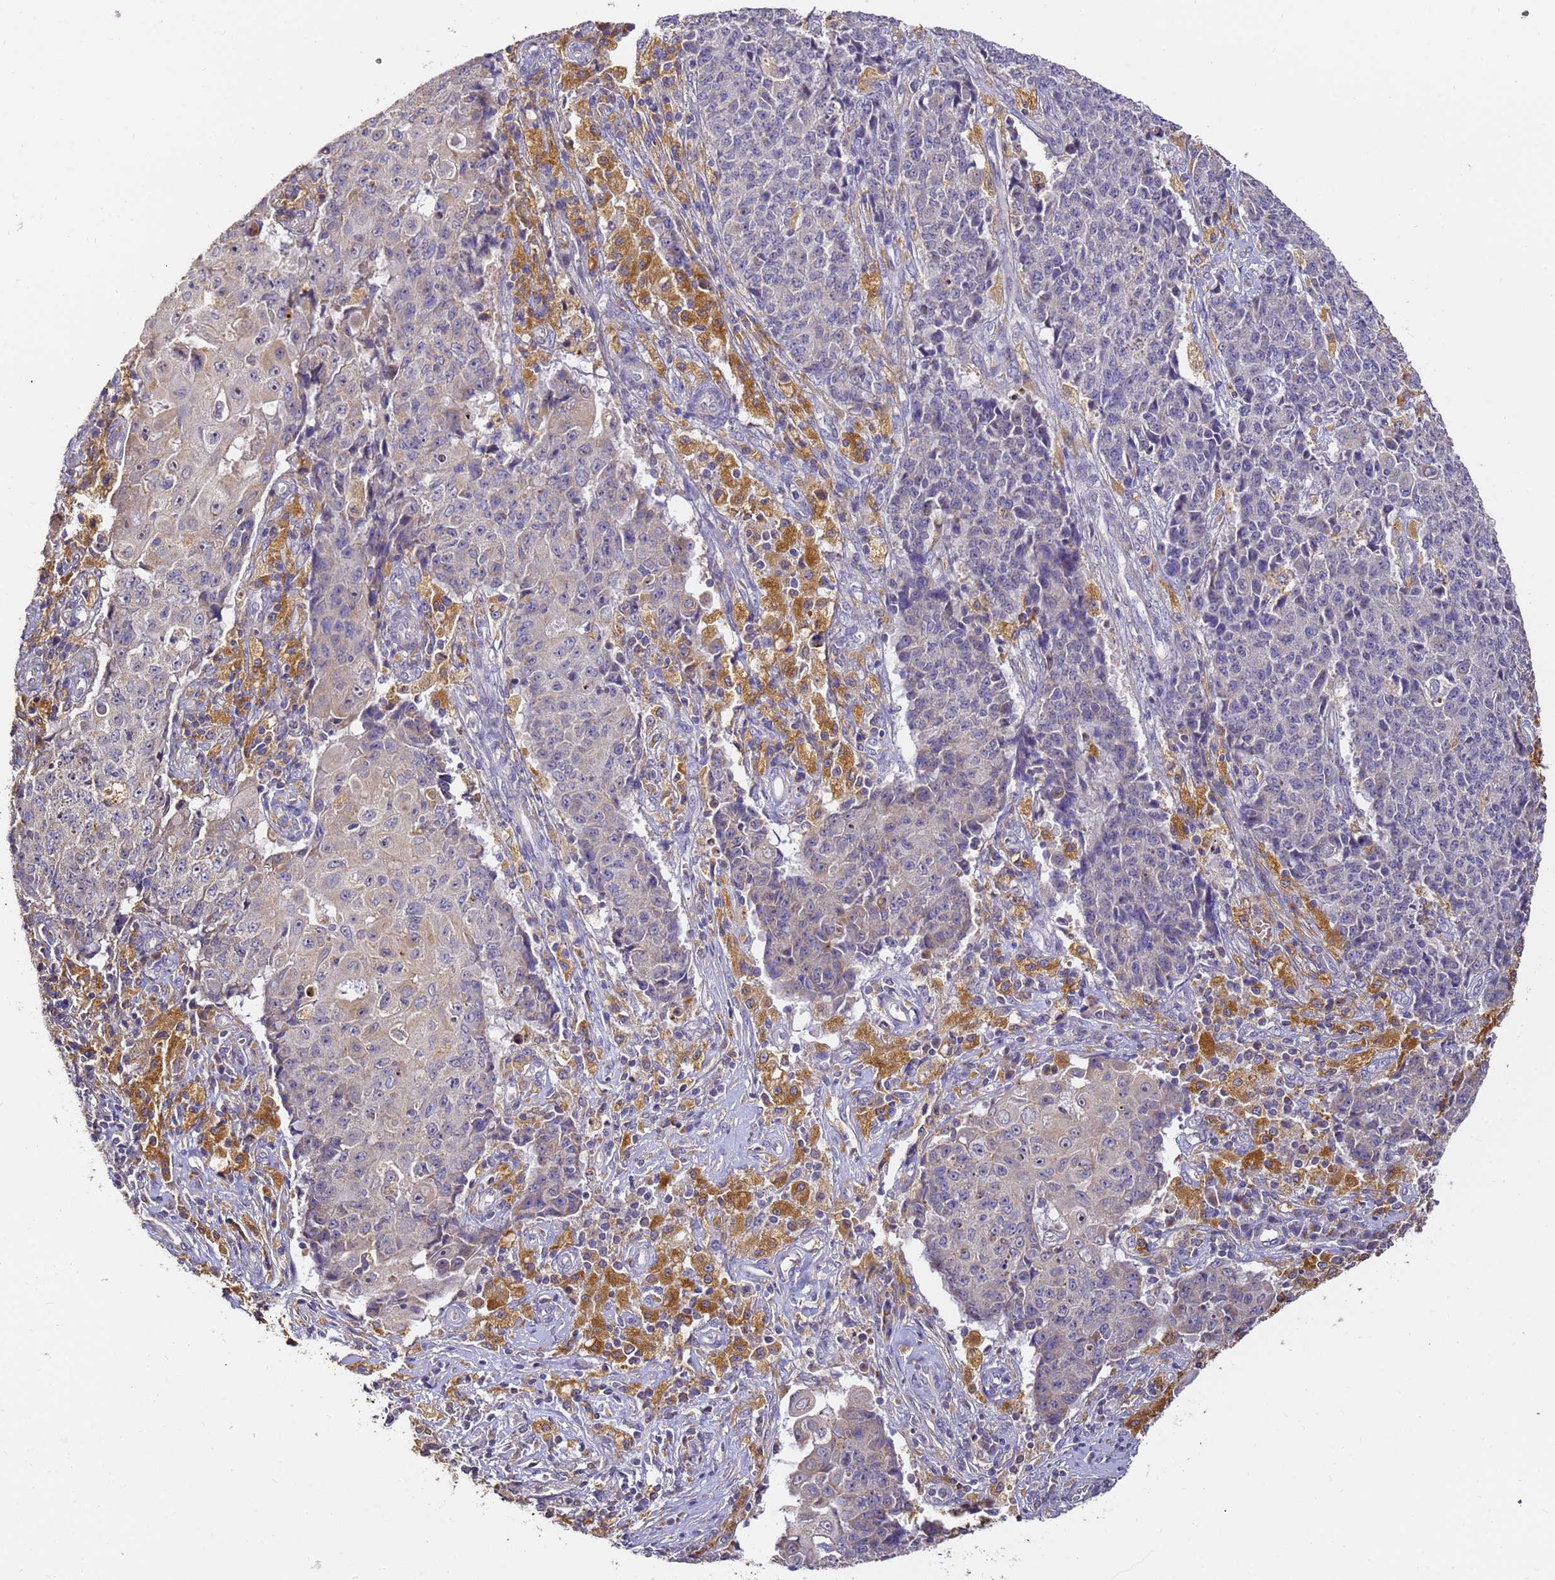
{"staining": {"intensity": "moderate", "quantity": "<25%", "location": "cytoplasmic/membranous"}, "tissue": "ovarian cancer", "cell_type": "Tumor cells", "image_type": "cancer", "snomed": [{"axis": "morphology", "description": "Carcinoma, endometroid"}, {"axis": "topography", "description": "Ovary"}], "caption": "High-power microscopy captured an immunohistochemistry (IHC) micrograph of ovarian endometroid carcinoma, revealing moderate cytoplasmic/membranous positivity in approximately <25% of tumor cells. (Stains: DAB (3,3'-diaminobenzidine) in brown, nuclei in blue, Microscopy: brightfield microscopy at high magnification).", "gene": "ARL8B", "patient": {"sex": "female", "age": 42}}